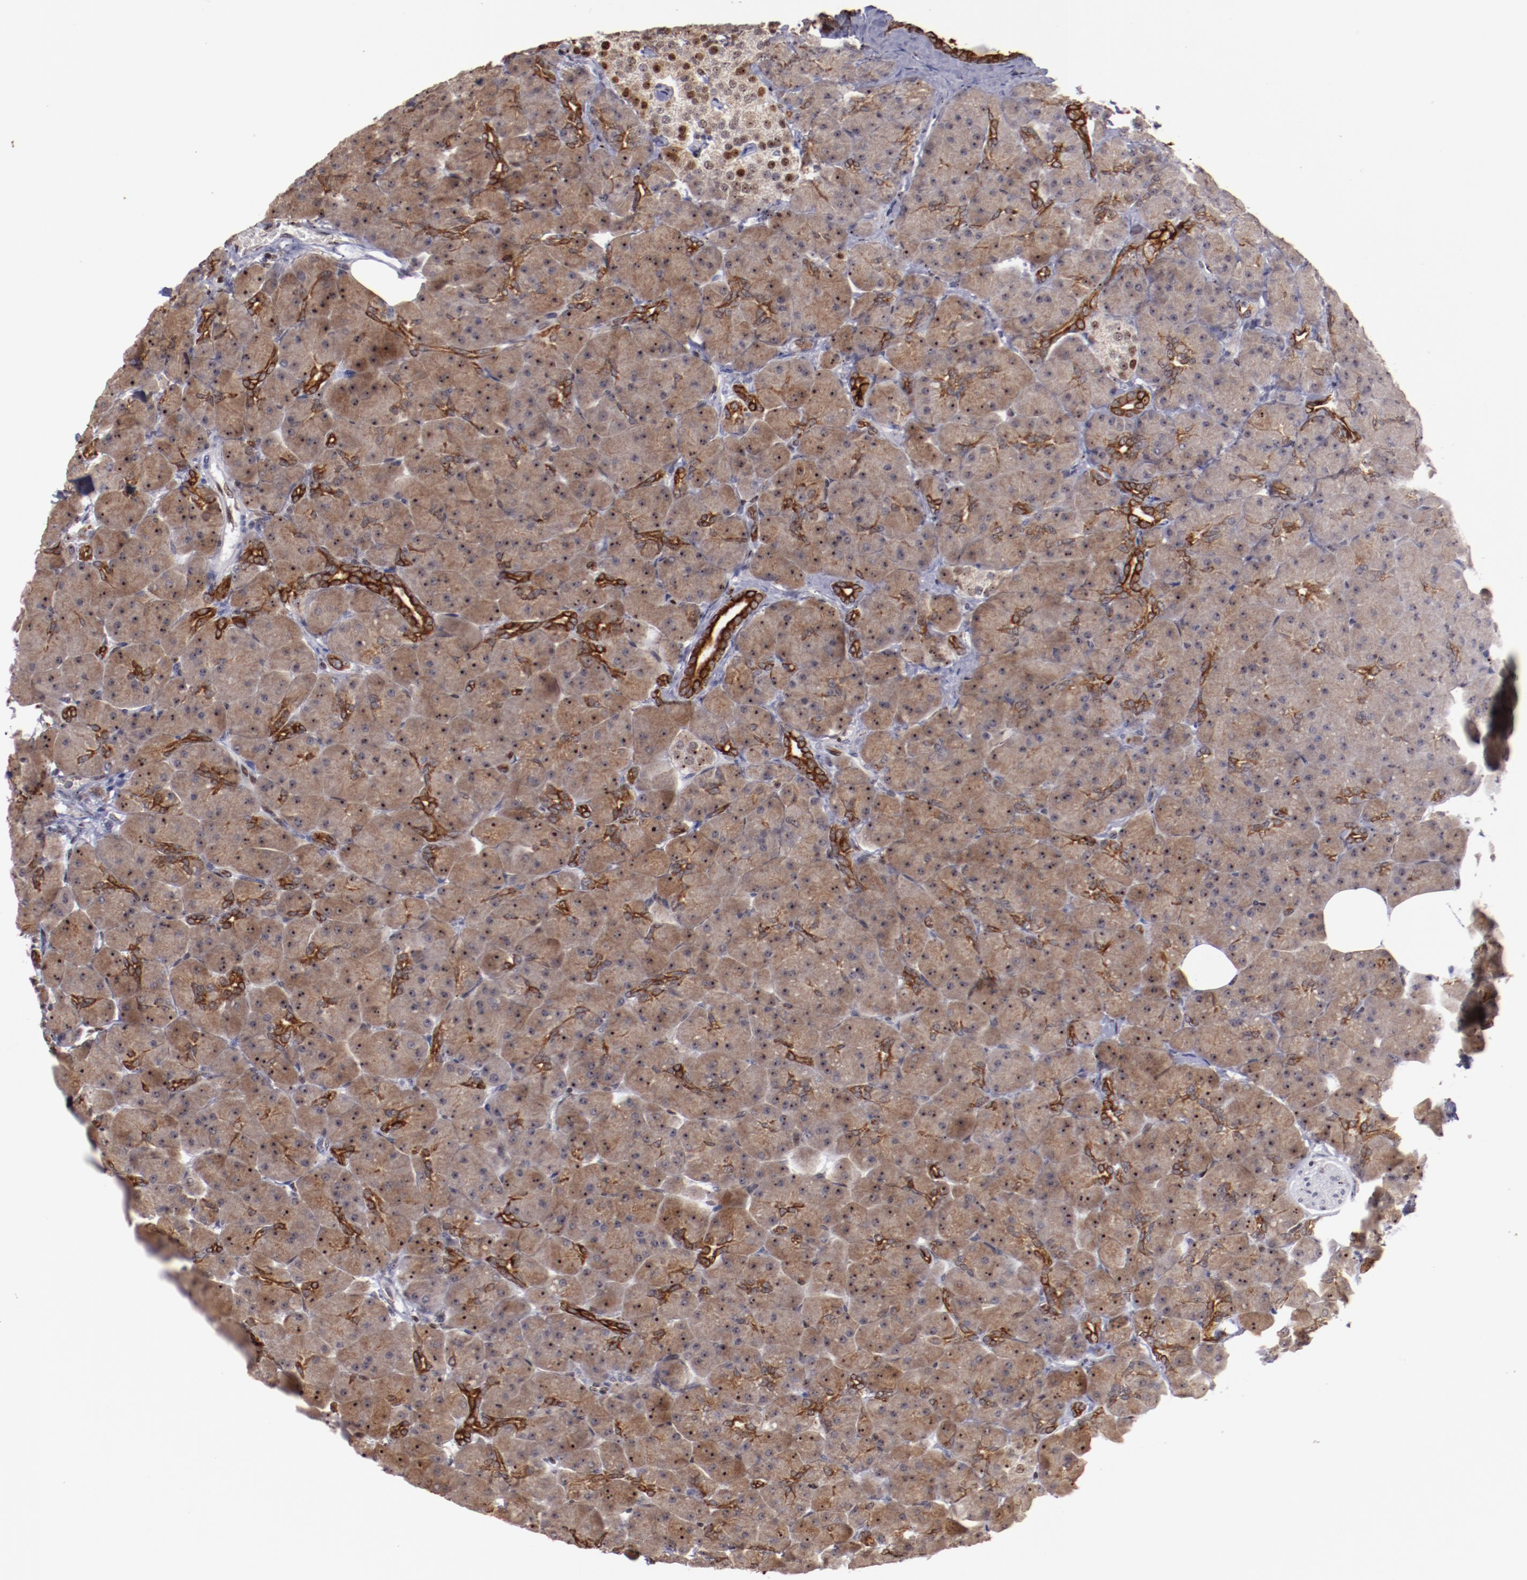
{"staining": {"intensity": "moderate", "quantity": ">75%", "location": "cytoplasmic/membranous,nuclear"}, "tissue": "pancreas", "cell_type": "Exocrine glandular cells", "image_type": "normal", "snomed": [{"axis": "morphology", "description": "Normal tissue, NOS"}, {"axis": "topography", "description": "Pancreas"}], "caption": "DAB immunohistochemical staining of normal human pancreas demonstrates moderate cytoplasmic/membranous,nuclear protein staining in about >75% of exocrine glandular cells. The protein of interest is shown in brown color, while the nuclei are stained blue.", "gene": "DDX24", "patient": {"sex": "male", "age": 66}}